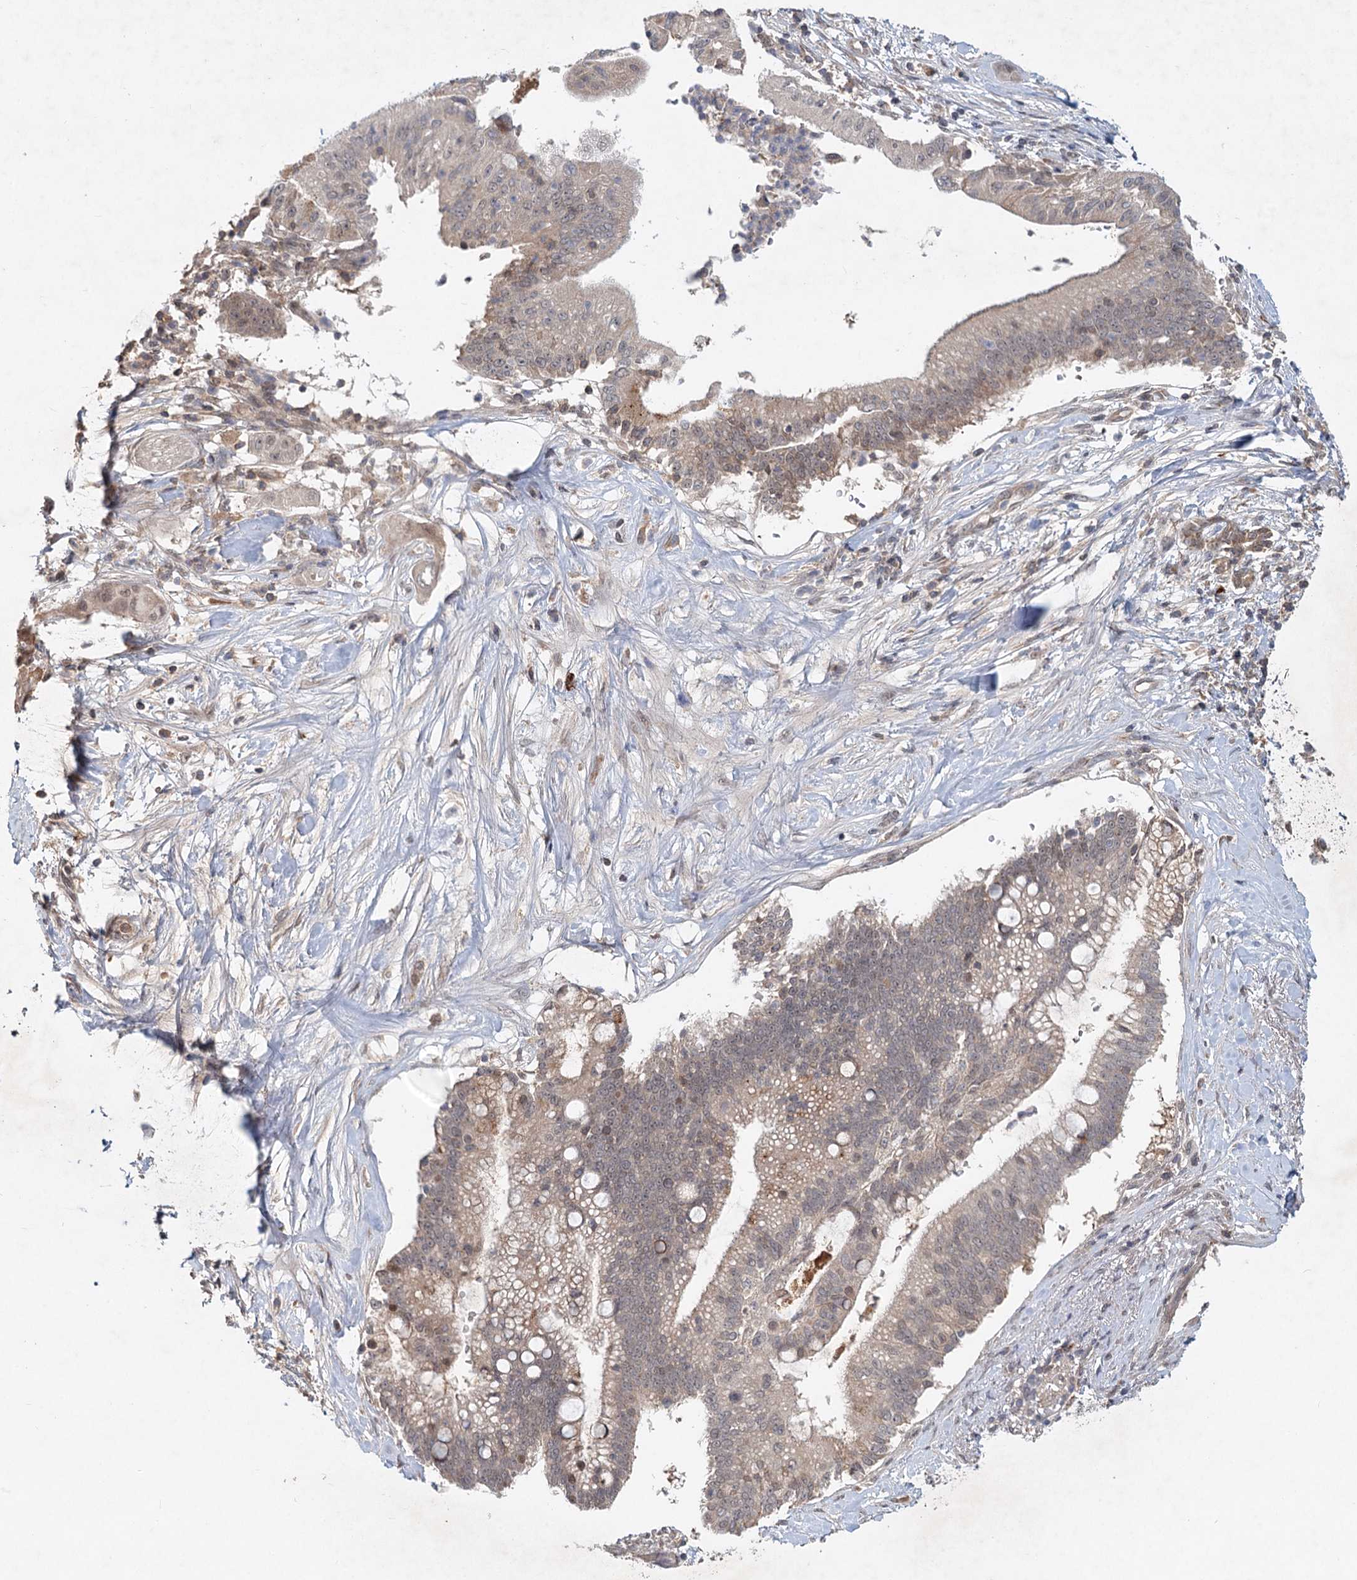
{"staining": {"intensity": "weak", "quantity": "25%-75%", "location": "cytoplasmic/membranous,nuclear"}, "tissue": "pancreatic cancer", "cell_type": "Tumor cells", "image_type": "cancer", "snomed": [{"axis": "morphology", "description": "Adenocarcinoma, NOS"}, {"axis": "topography", "description": "Pancreas"}], "caption": "Weak cytoplasmic/membranous and nuclear staining for a protein is appreciated in approximately 25%-75% of tumor cells of pancreatic cancer using IHC.", "gene": "AP3B1", "patient": {"sex": "male", "age": 68}}